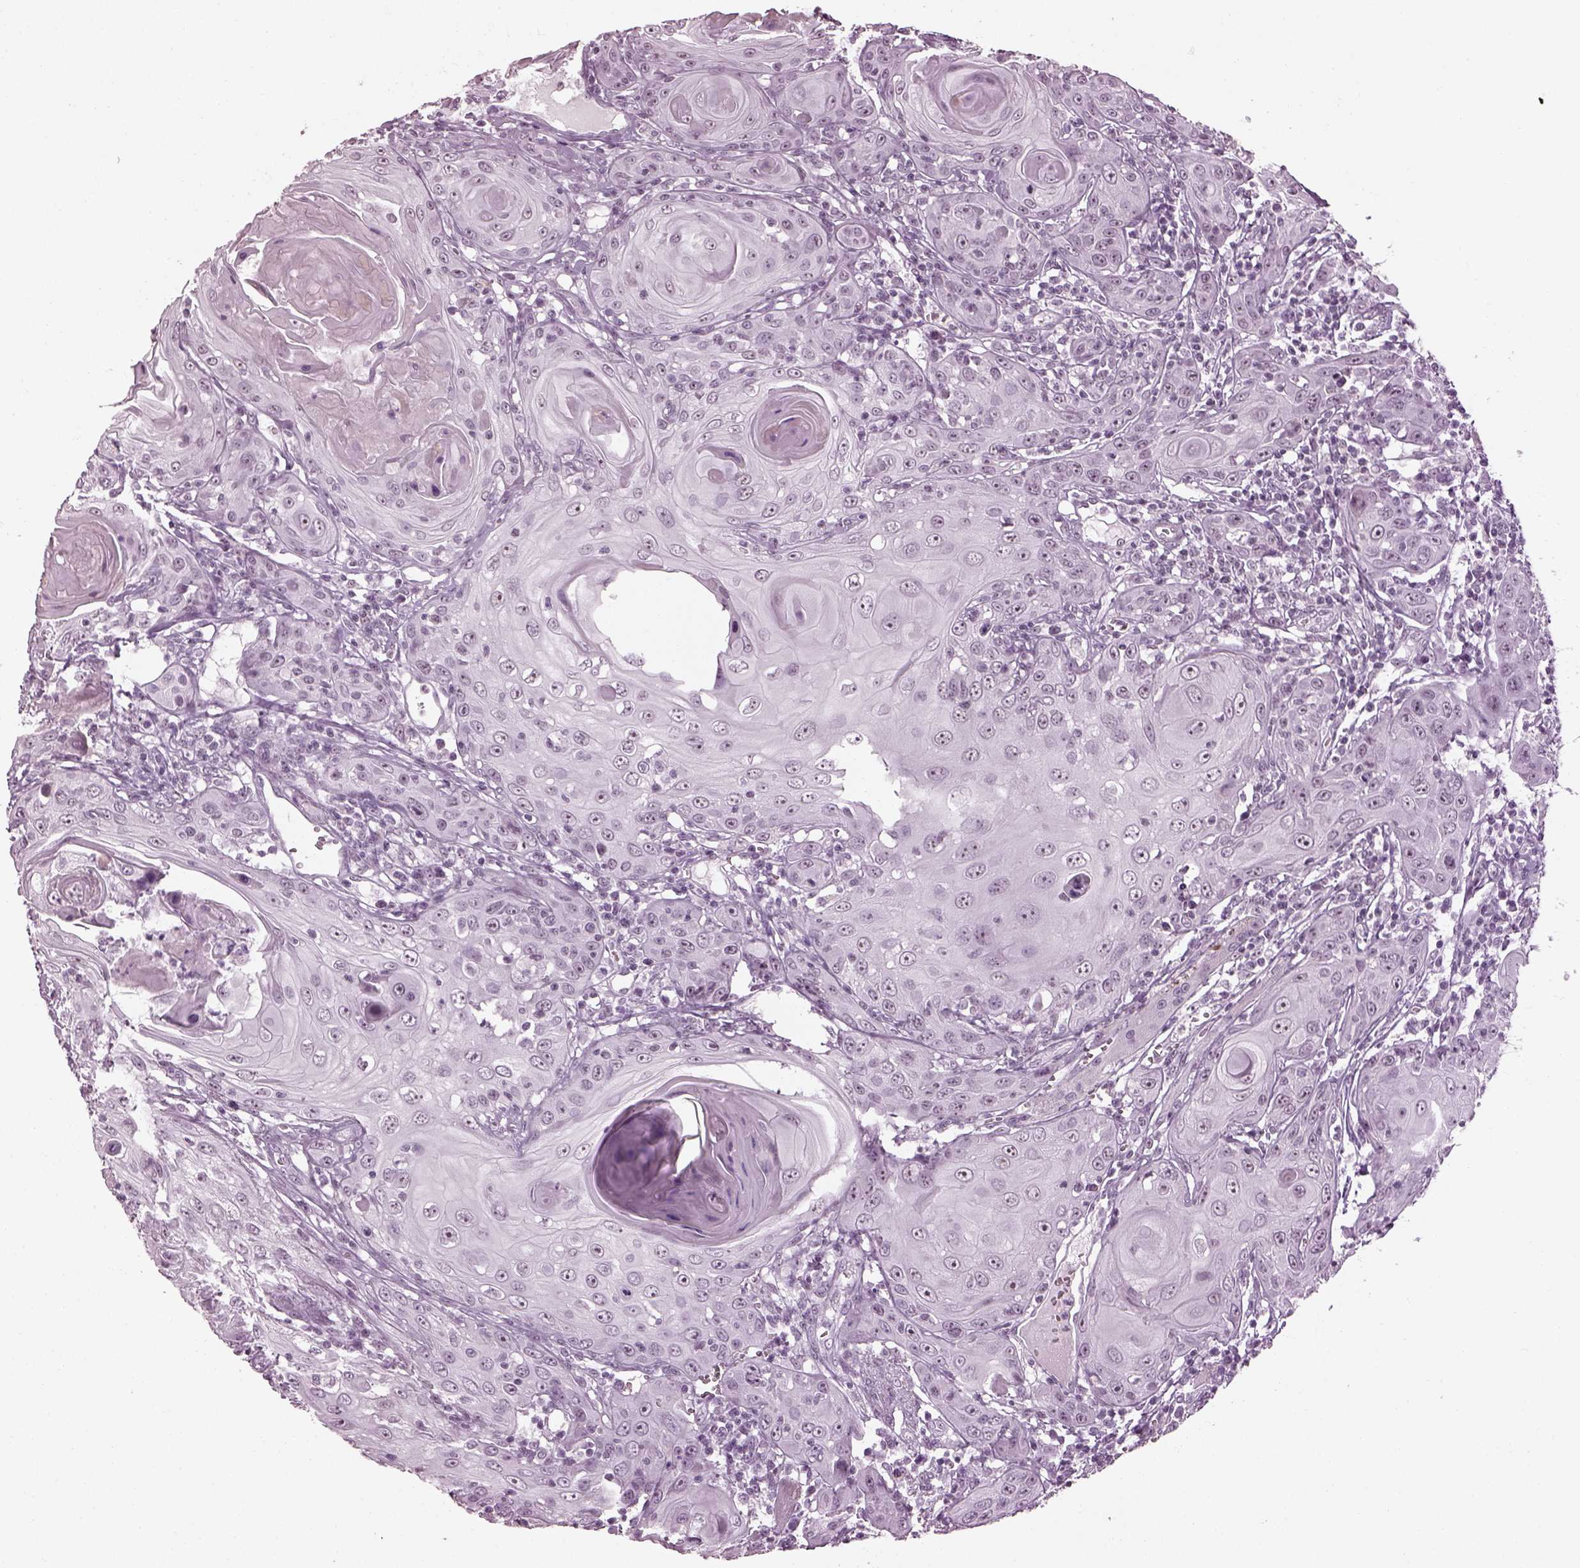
{"staining": {"intensity": "weak", "quantity": "<25%", "location": "nuclear"}, "tissue": "head and neck cancer", "cell_type": "Tumor cells", "image_type": "cancer", "snomed": [{"axis": "morphology", "description": "Squamous cell carcinoma, NOS"}, {"axis": "topography", "description": "Head-Neck"}], "caption": "Immunohistochemistry photomicrograph of squamous cell carcinoma (head and neck) stained for a protein (brown), which reveals no staining in tumor cells. Brightfield microscopy of IHC stained with DAB (3,3'-diaminobenzidine) (brown) and hematoxylin (blue), captured at high magnification.", "gene": "ADGRG2", "patient": {"sex": "female", "age": 80}}